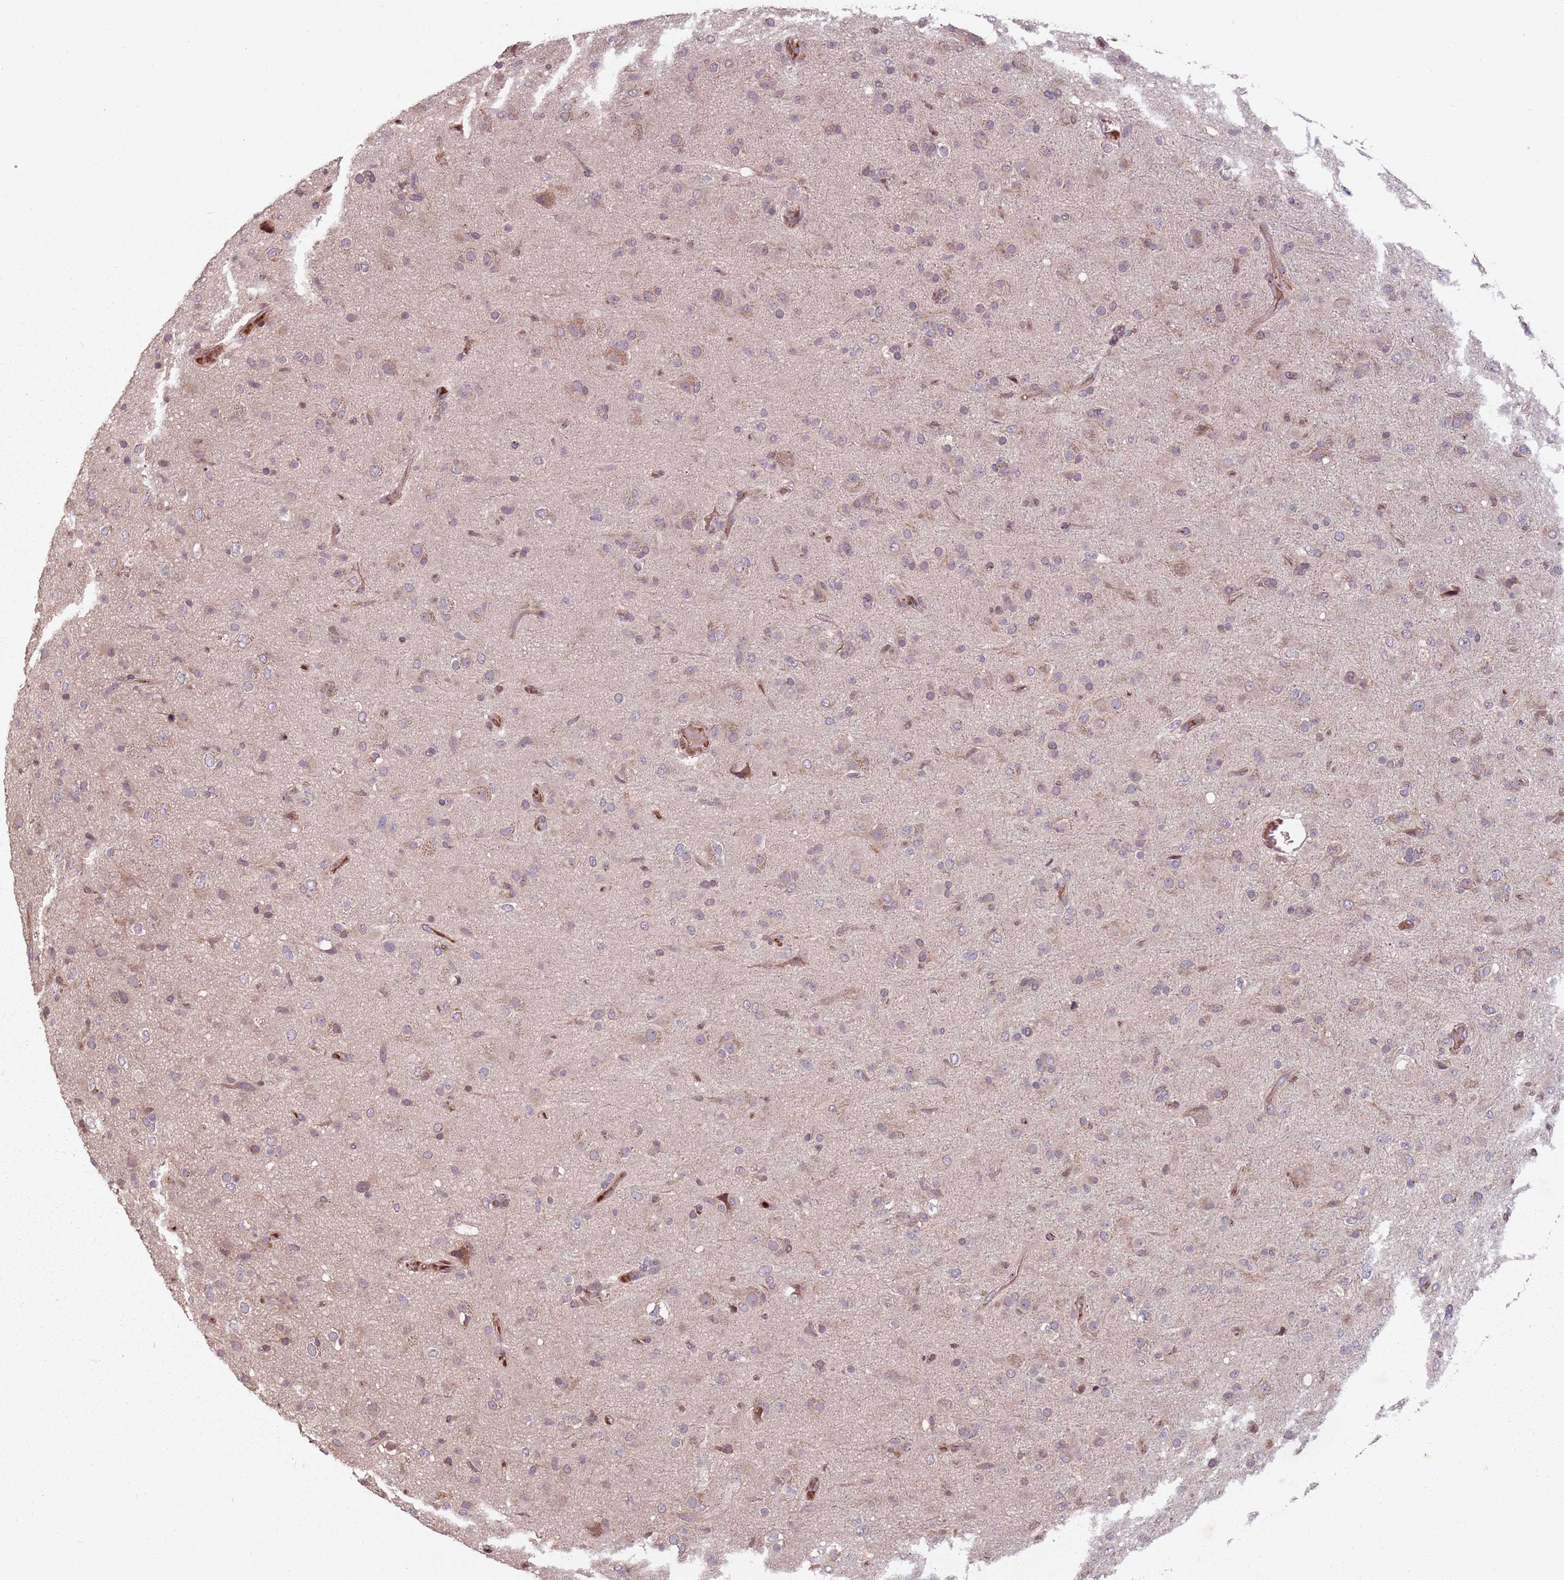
{"staining": {"intensity": "negative", "quantity": "none", "location": "none"}, "tissue": "glioma", "cell_type": "Tumor cells", "image_type": "cancer", "snomed": [{"axis": "morphology", "description": "Glioma, malignant, Low grade"}, {"axis": "topography", "description": "Brain"}], "caption": "Immunohistochemistry photomicrograph of malignant glioma (low-grade) stained for a protein (brown), which exhibits no expression in tumor cells.", "gene": "GPR180", "patient": {"sex": "male", "age": 65}}